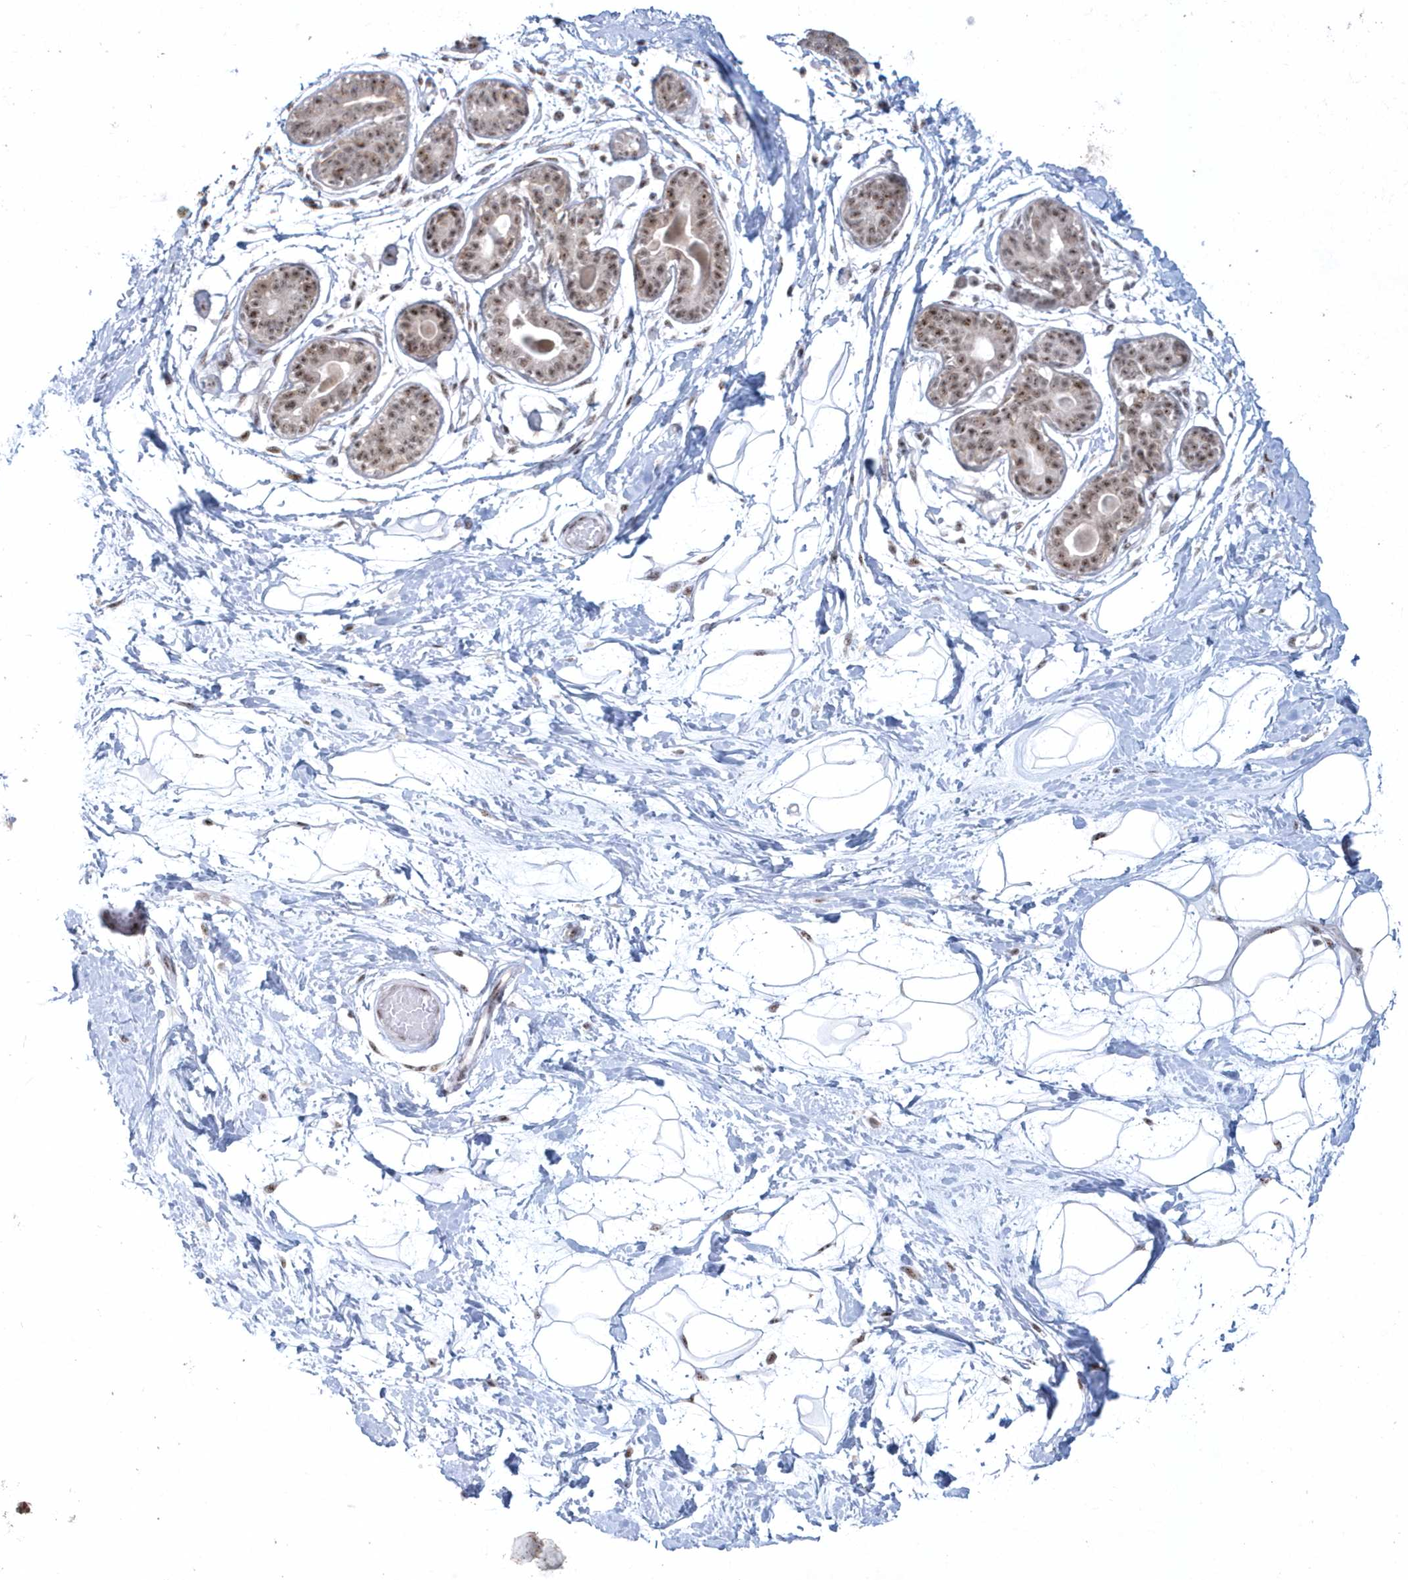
{"staining": {"intensity": "negative", "quantity": "none", "location": "none"}, "tissue": "breast", "cell_type": "Adipocytes", "image_type": "normal", "snomed": [{"axis": "morphology", "description": "Normal tissue, NOS"}, {"axis": "topography", "description": "Breast"}], "caption": "IHC photomicrograph of benign breast: human breast stained with DAB displays no significant protein expression in adipocytes.", "gene": "KDM6B", "patient": {"sex": "female", "age": 45}}